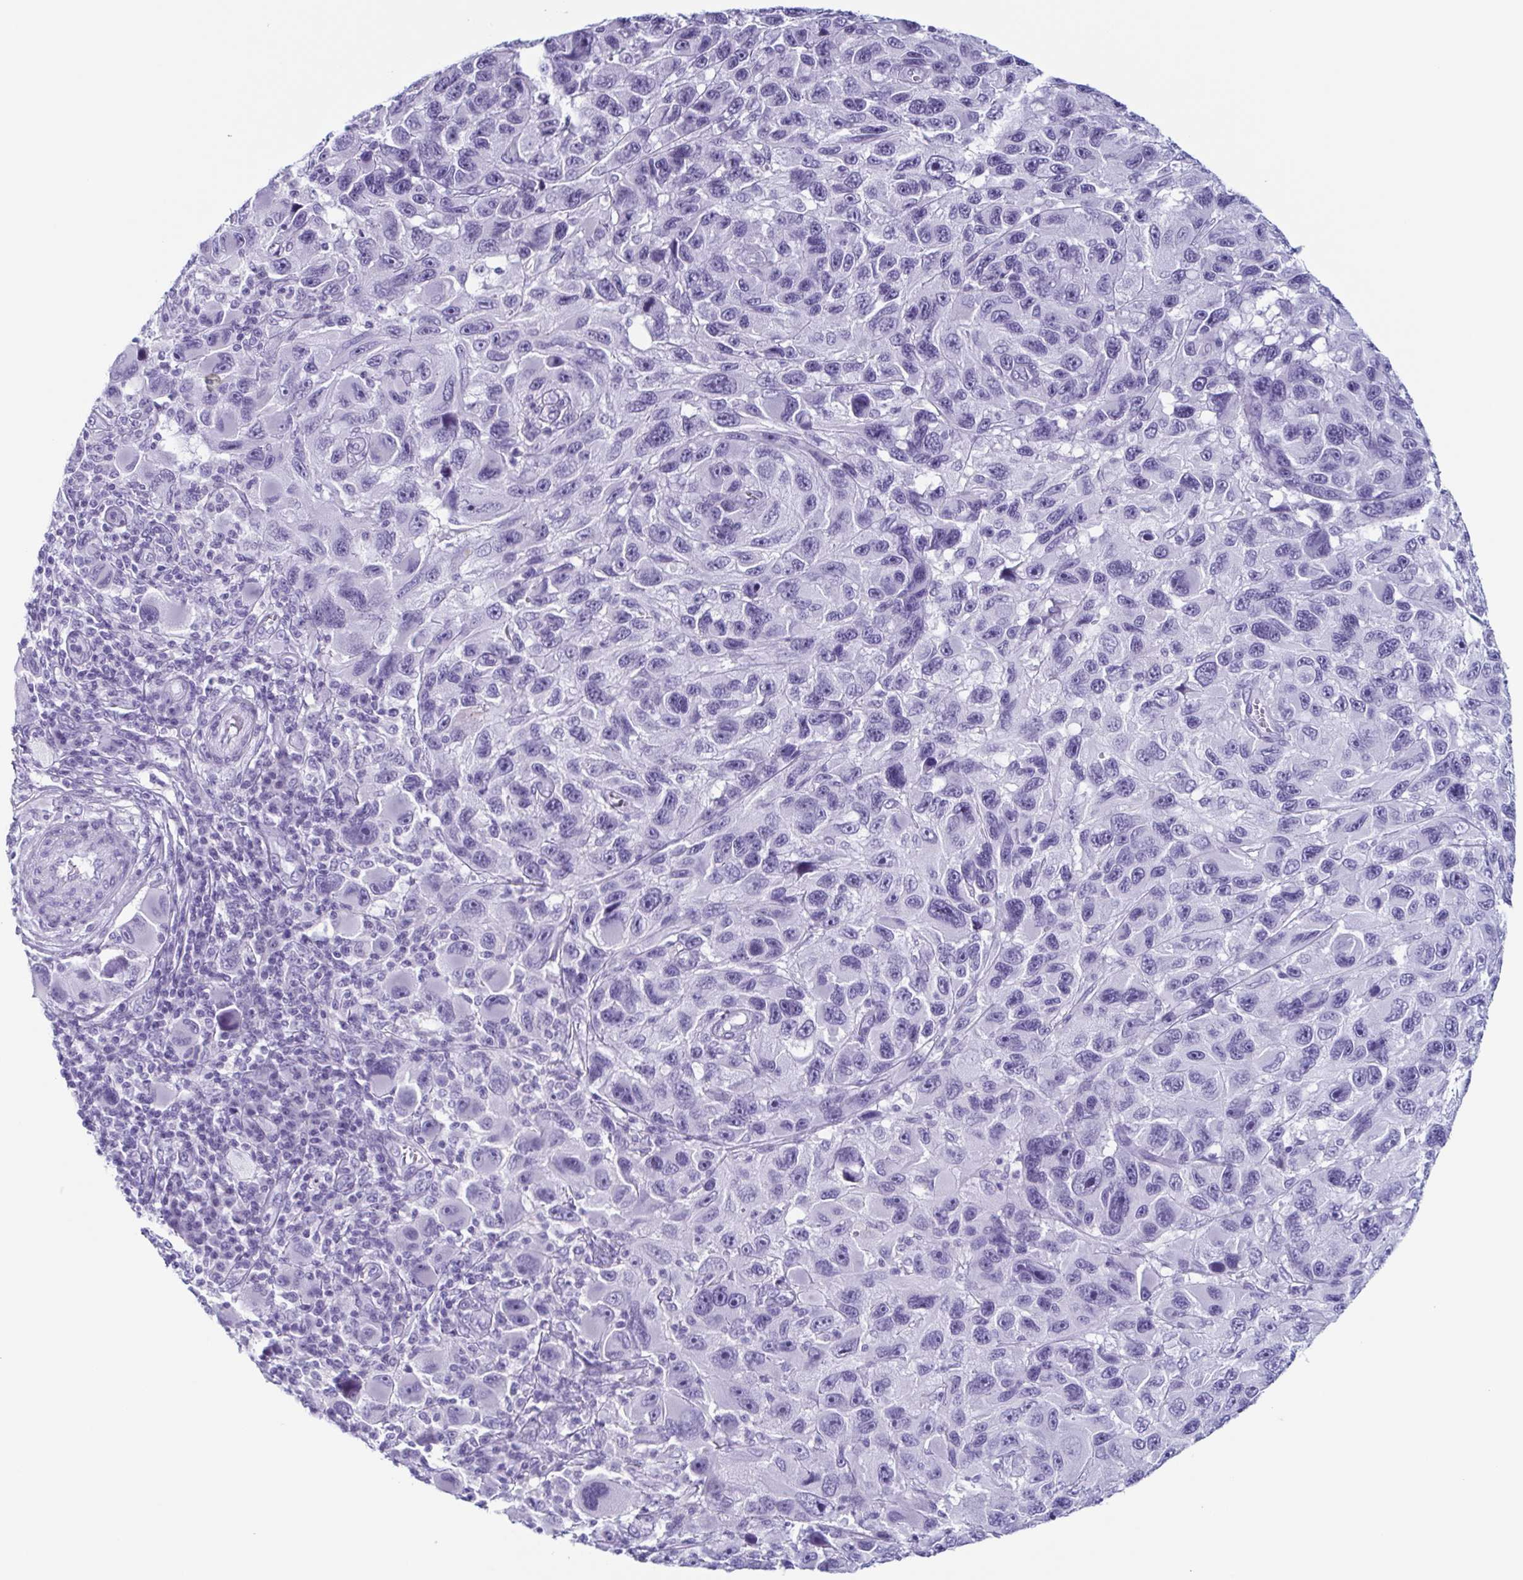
{"staining": {"intensity": "negative", "quantity": "none", "location": "none"}, "tissue": "melanoma", "cell_type": "Tumor cells", "image_type": "cancer", "snomed": [{"axis": "morphology", "description": "Malignant melanoma, NOS"}, {"axis": "topography", "description": "Skin"}], "caption": "This is an immunohistochemistry (IHC) photomicrograph of malignant melanoma. There is no positivity in tumor cells.", "gene": "ENKUR", "patient": {"sex": "male", "age": 53}}